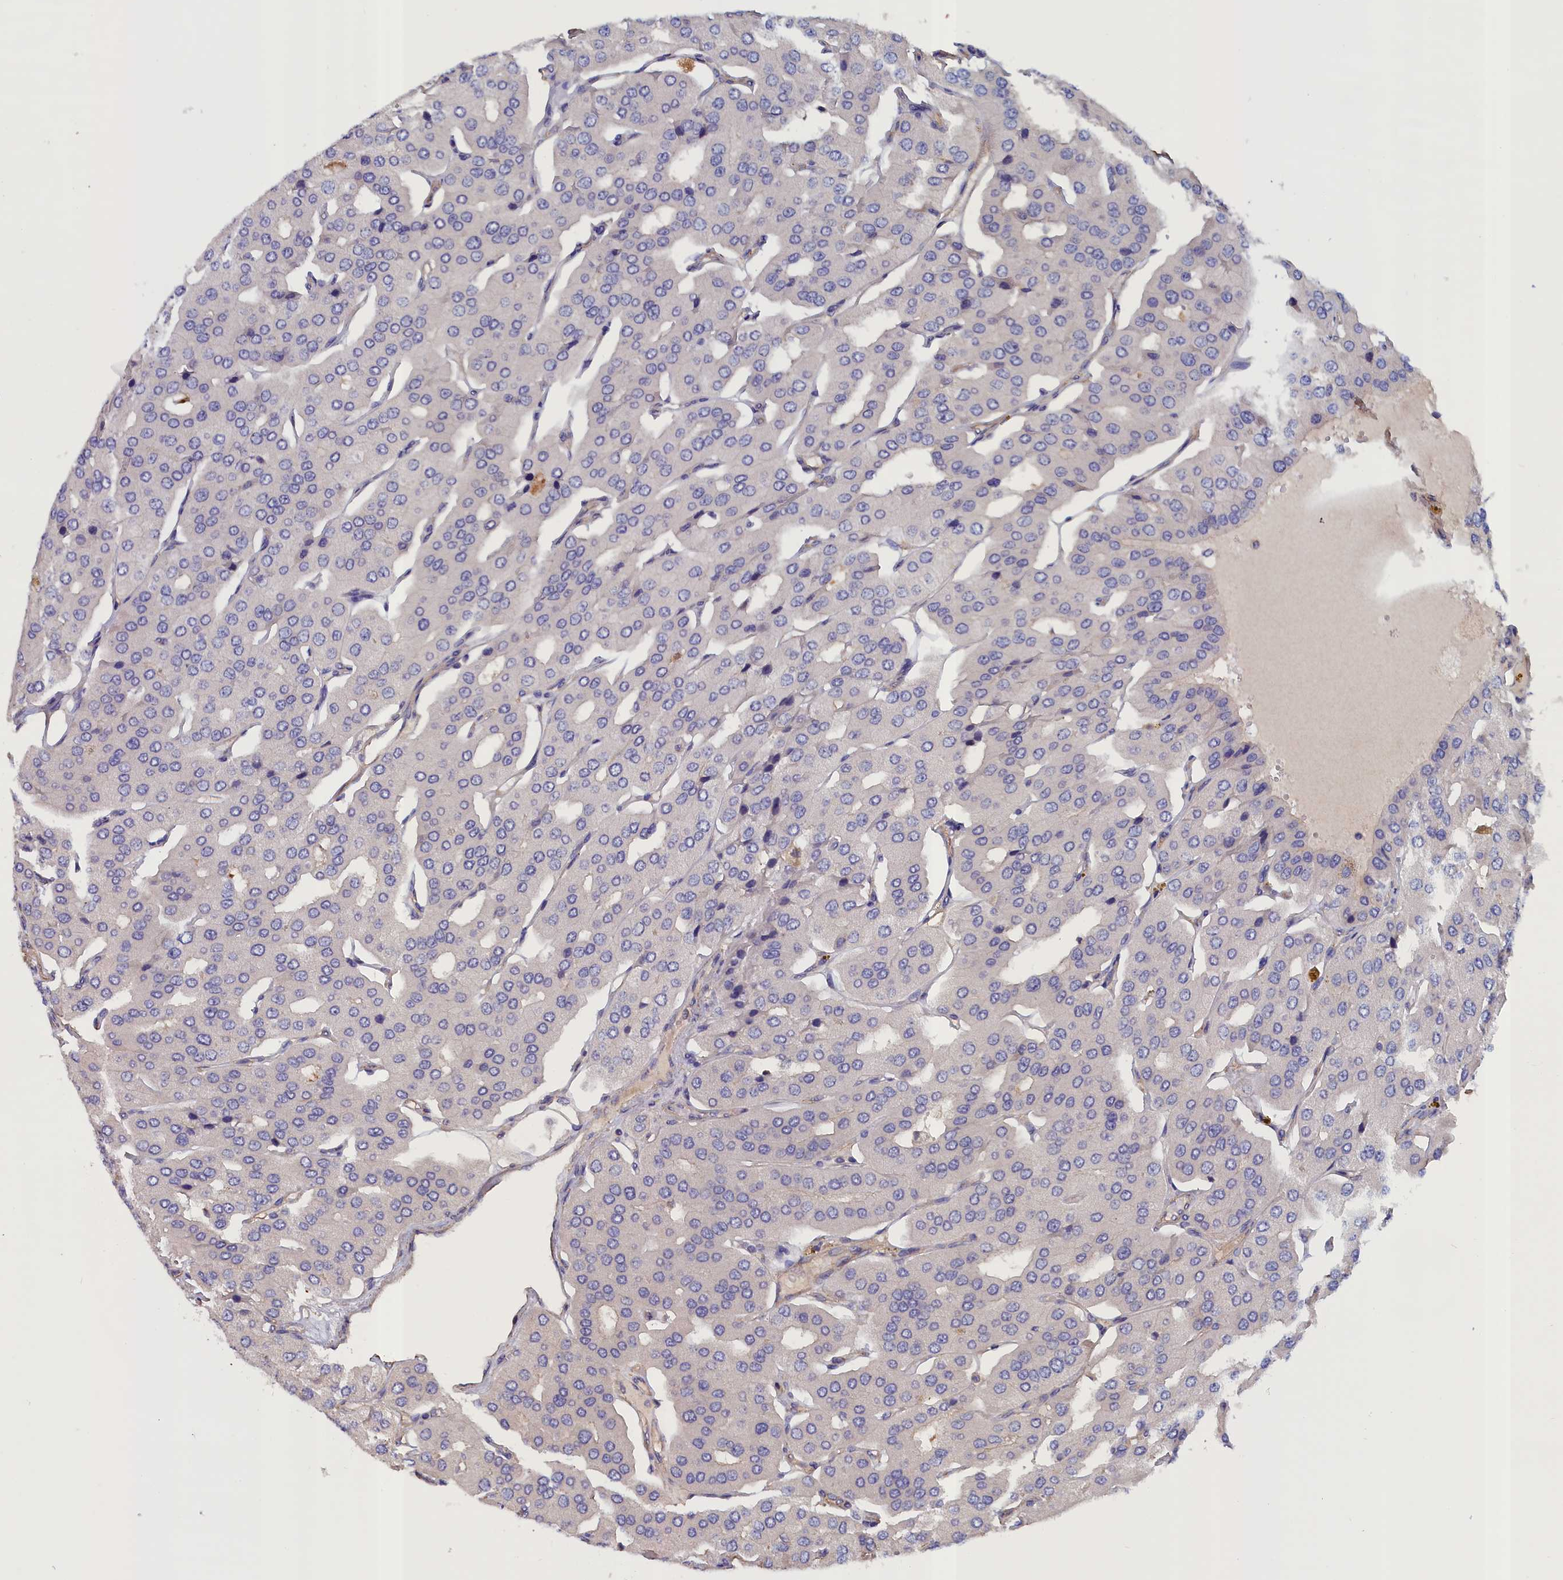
{"staining": {"intensity": "negative", "quantity": "none", "location": "none"}, "tissue": "parathyroid gland", "cell_type": "Glandular cells", "image_type": "normal", "snomed": [{"axis": "morphology", "description": "Normal tissue, NOS"}, {"axis": "morphology", "description": "Adenoma, NOS"}, {"axis": "topography", "description": "Parathyroid gland"}], "caption": "DAB (3,3'-diaminobenzidine) immunohistochemical staining of benign human parathyroid gland exhibits no significant expression in glandular cells. (Brightfield microscopy of DAB immunohistochemistry at high magnification).", "gene": "ANKRD2", "patient": {"sex": "female", "age": 86}}